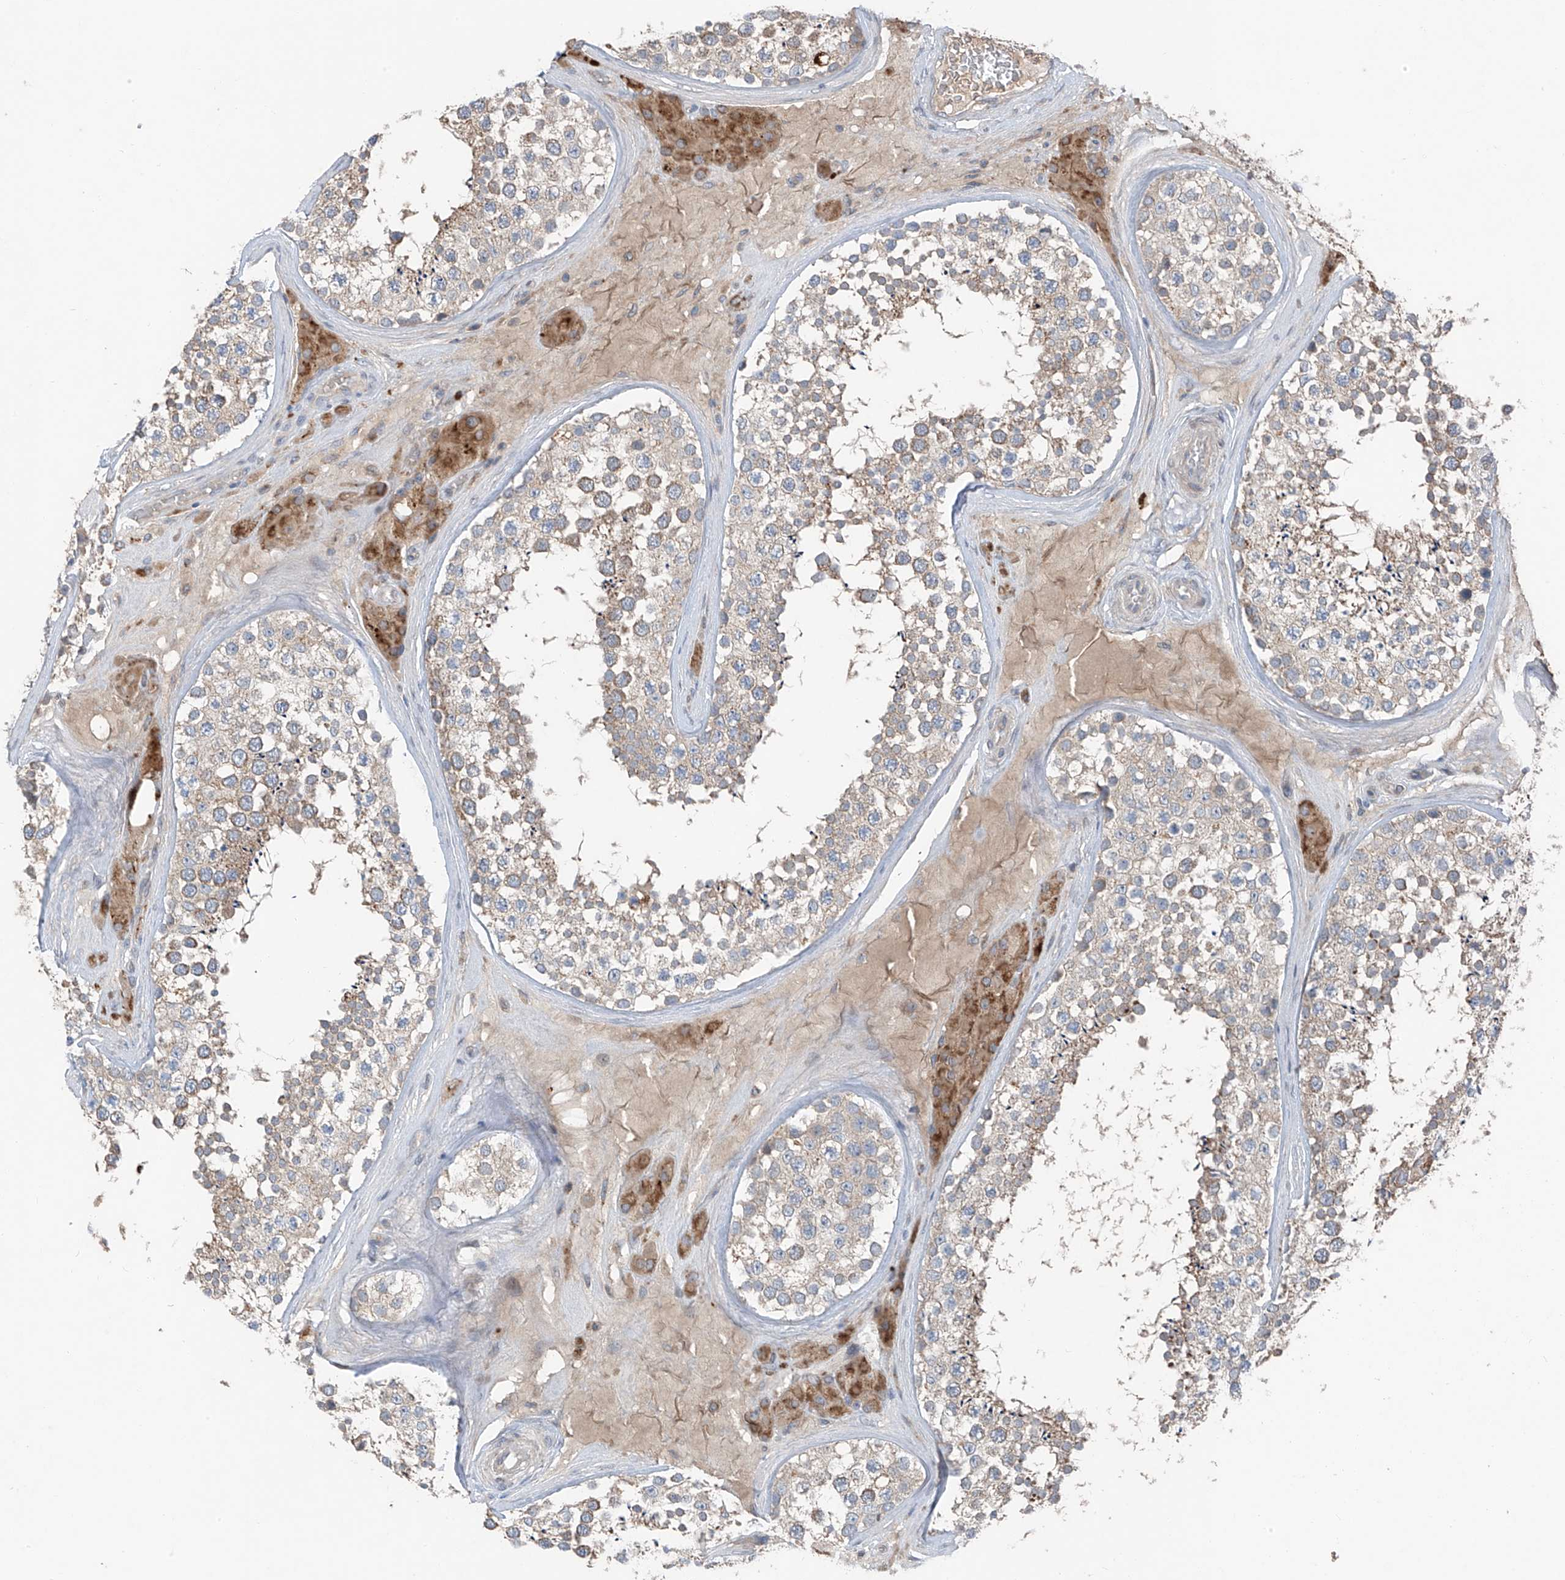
{"staining": {"intensity": "weak", "quantity": ">75%", "location": "cytoplasmic/membranous"}, "tissue": "testis", "cell_type": "Cells in seminiferous ducts", "image_type": "normal", "snomed": [{"axis": "morphology", "description": "Normal tissue, NOS"}, {"axis": "topography", "description": "Testis"}], "caption": "This histopathology image demonstrates immunohistochemistry (IHC) staining of normal human testis, with low weak cytoplasmic/membranous expression in approximately >75% of cells in seminiferous ducts.", "gene": "FOXRED2", "patient": {"sex": "male", "age": 46}}